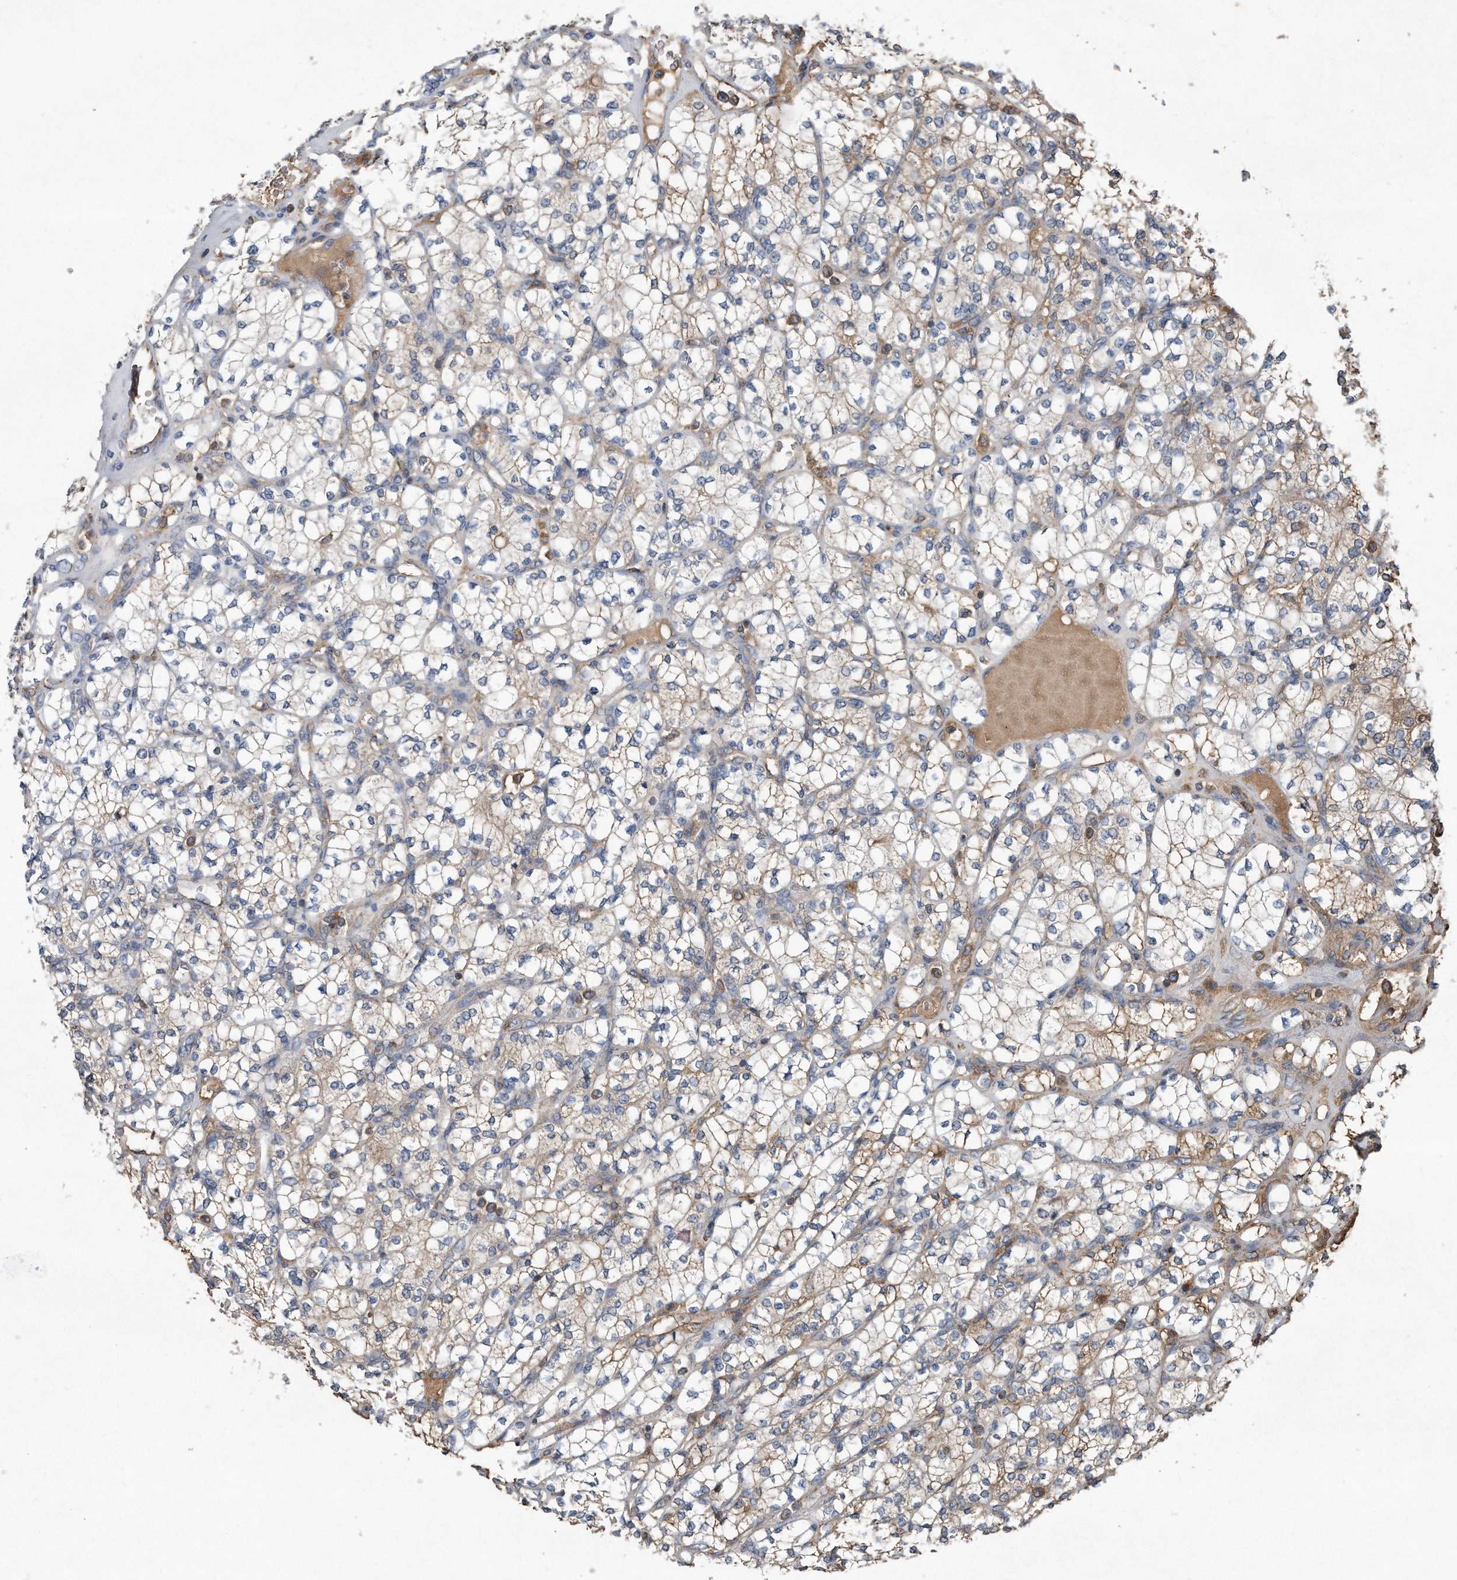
{"staining": {"intensity": "negative", "quantity": "none", "location": "none"}, "tissue": "renal cancer", "cell_type": "Tumor cells", "image_type": "cancer", "snomed": [{"axis": "morphology", "description": "Adenocarcinoma, NOS"}, {"axis": "topography", "description": "Kidney"}], "caption": "This is an immunohistochemistry image of human adenocarcinoma (renal). There is no staining in tumor cells.", "gene": "SDHA", "patient": {"sex": "male", "age": 77}}